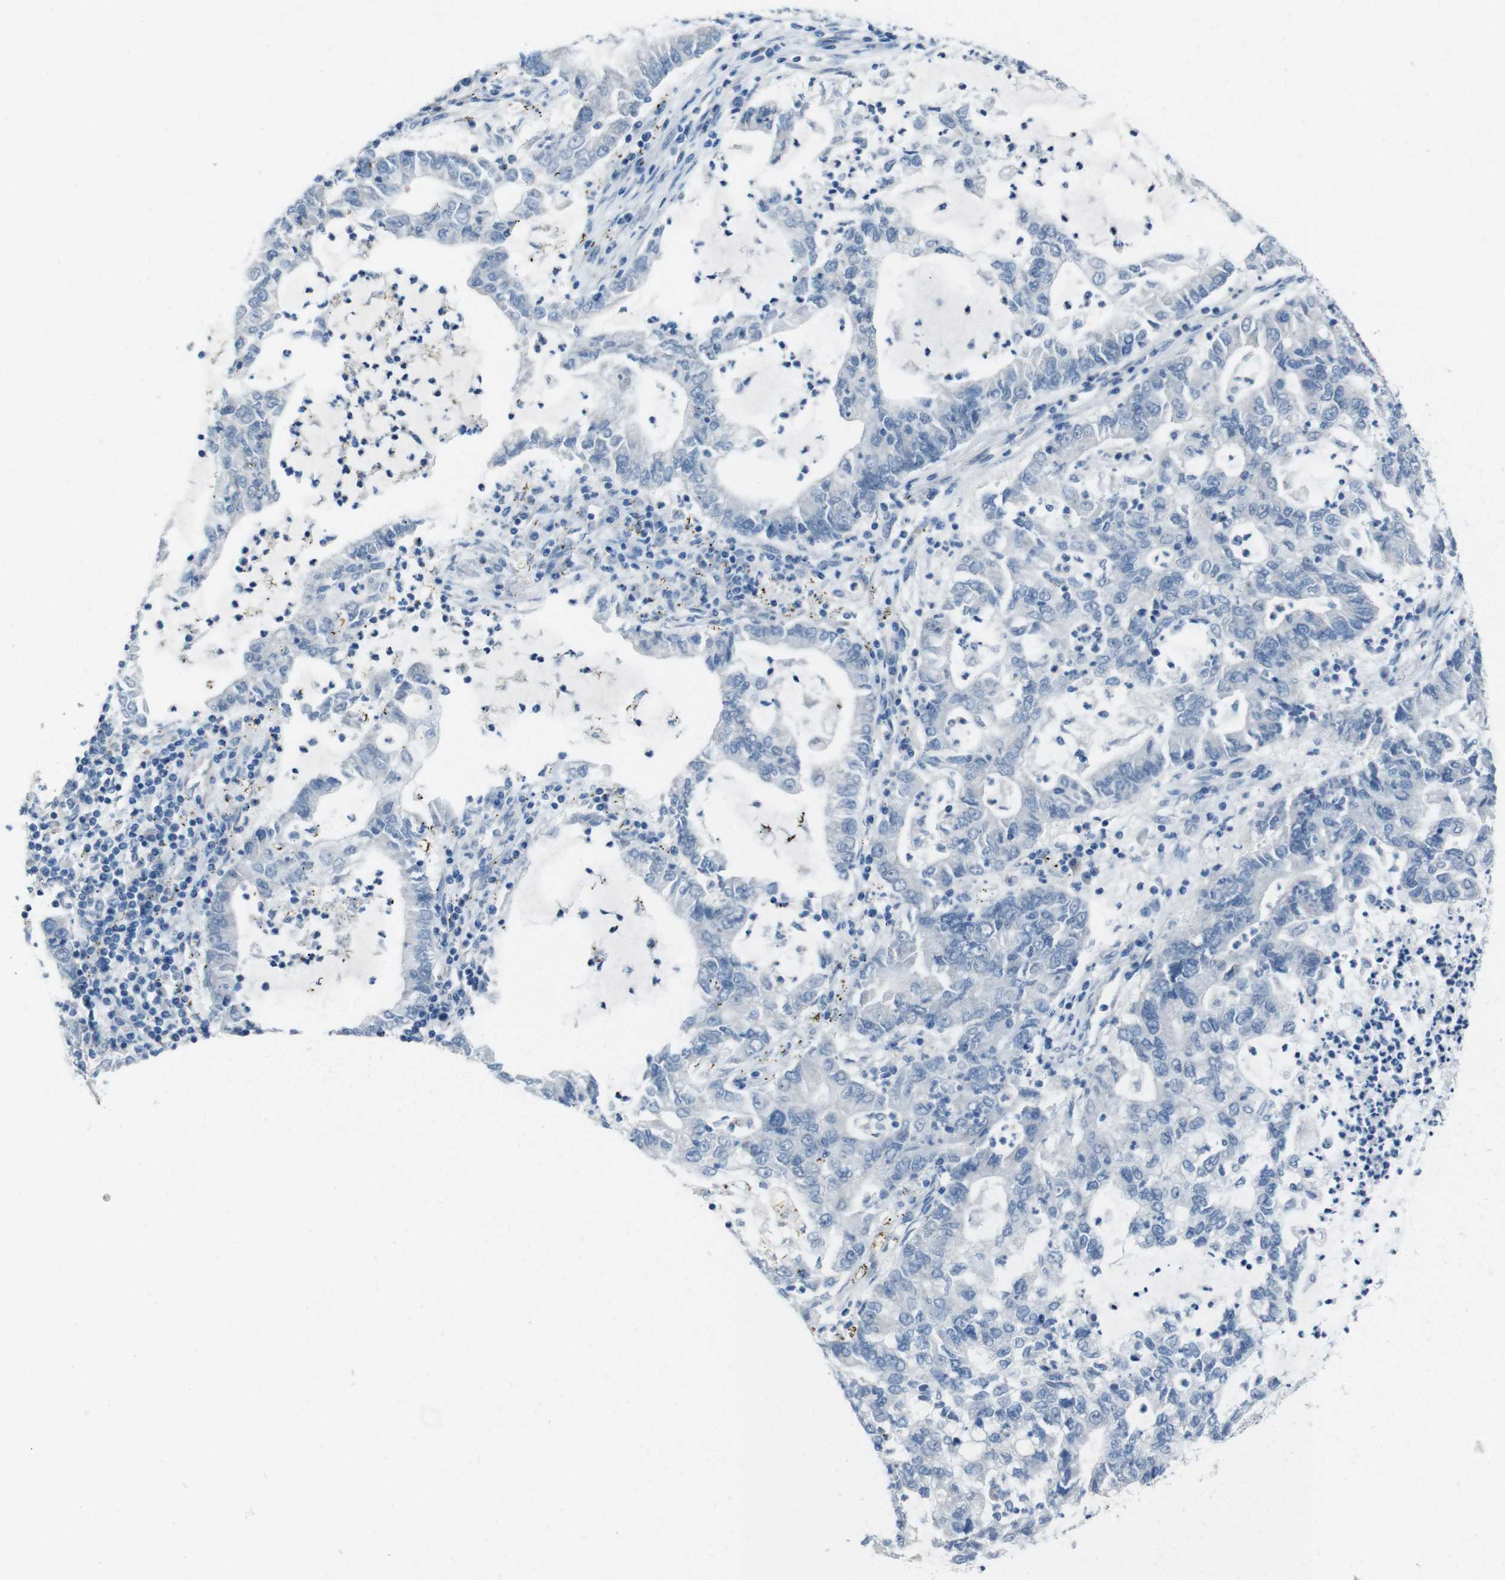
{"staining": {"intensity": "negative", "quantity": "none", "location": "none"}, "tissue": "lung cancer", "cell_type": "Tumor cells", "image_type": "cancer", "snomed": [{"axis": "morphology", "description": "Adenocarcinoma, NOS"}, {"axis": "topography", "description": "Lung"}], "caption": "Tumor cells show no significant protein expression in lung adenocarcinoma.", "gene": "CDHR2", "patient": {"sex": "female", "age": 51}}